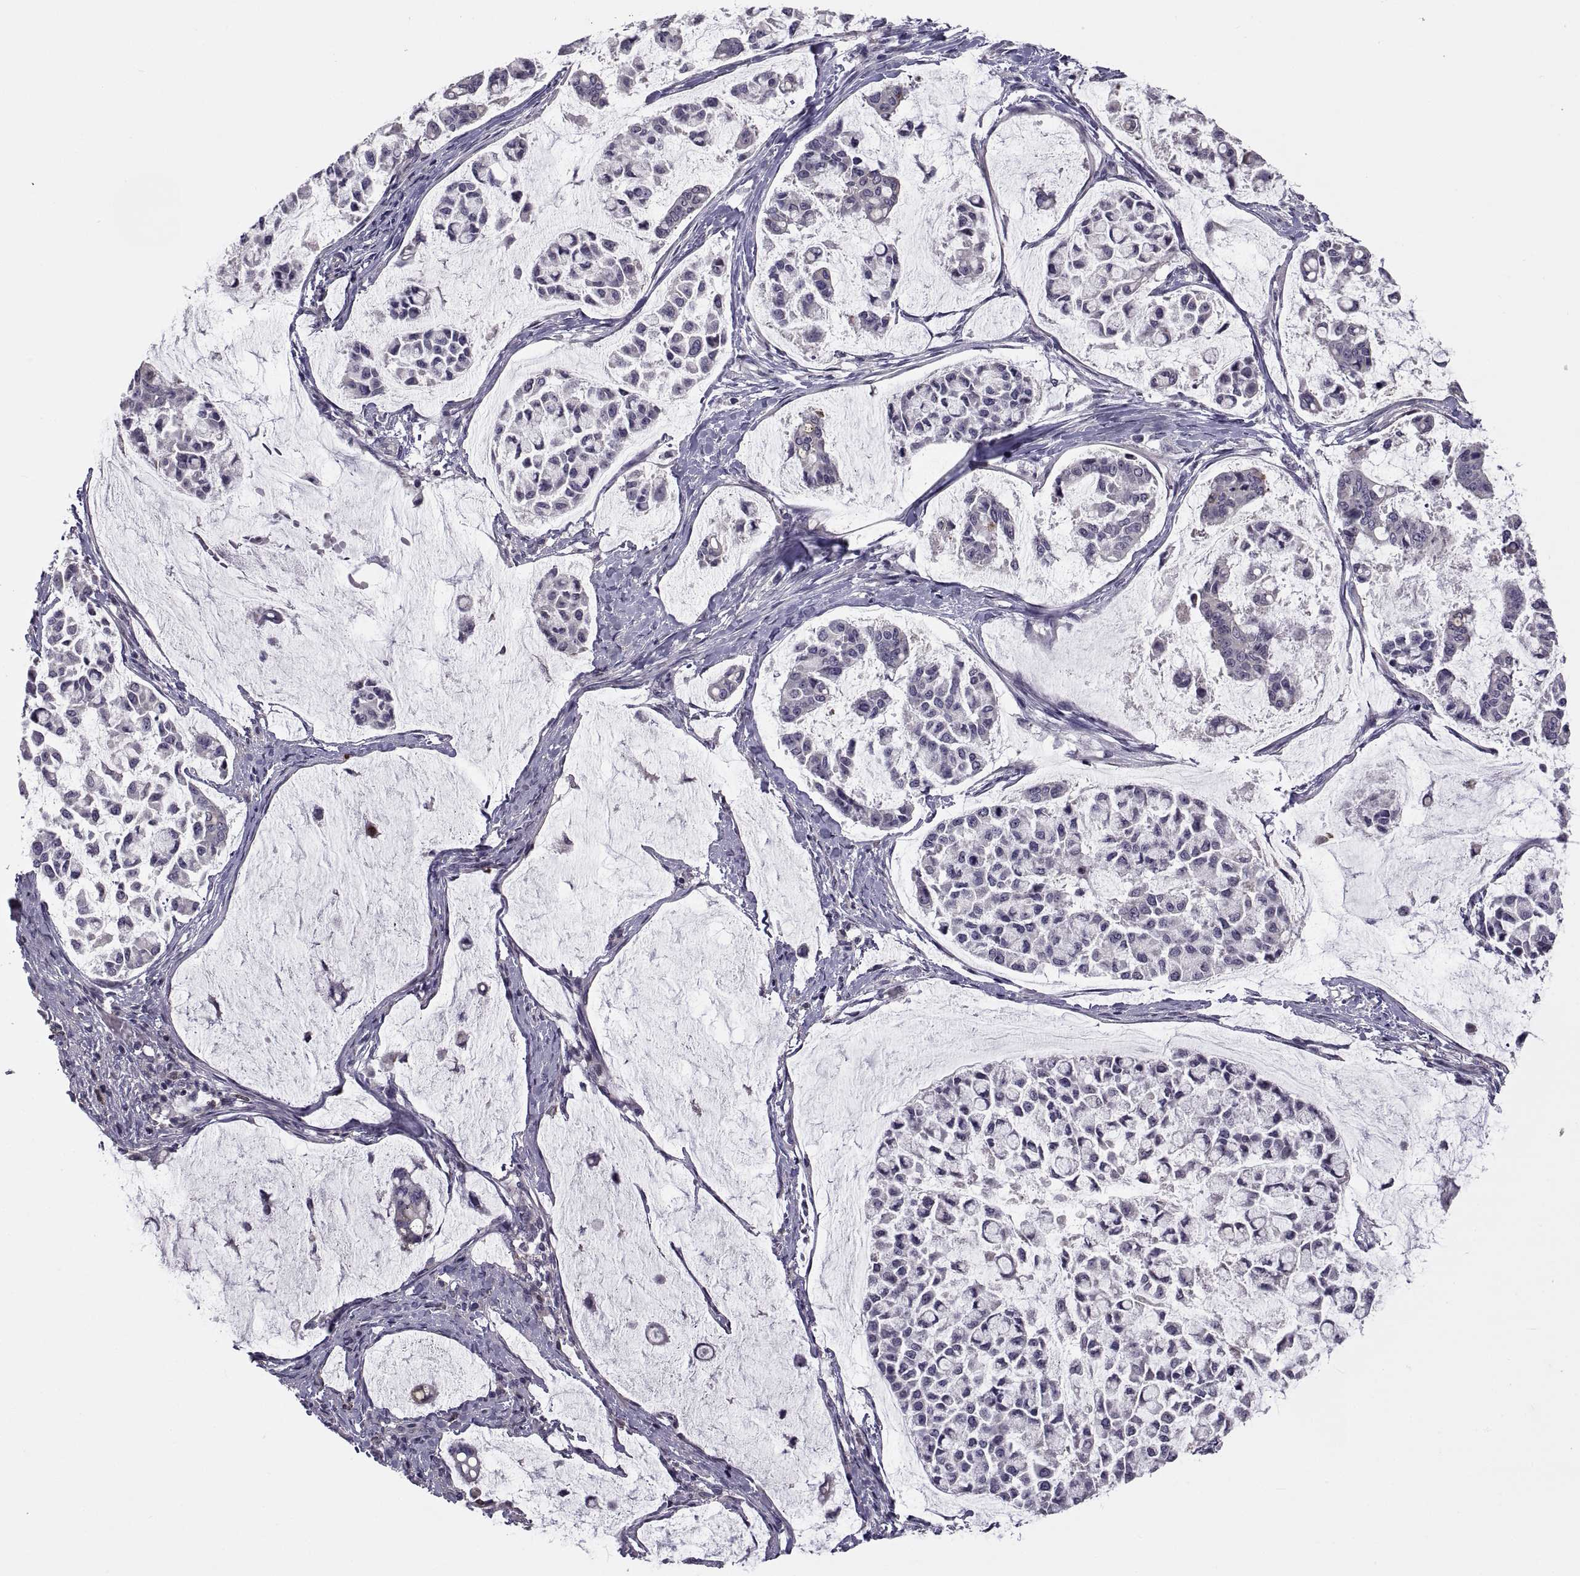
{"staining": {"intensity": "negative", "quantity": "none", "location": "none"}, "tissue": "stomach cancer", "cell_type": "Tumor cells", "image_type": "cancer", "snomed": [{"axis": "morphology", "description": "Adenocarcinoma, NOS"}, {"axis": "topography", "description": "Stomach"}], "caption": "The histopathology image demonstrates no staining of tumor cells in stomach cancer.", "gene": "NPTX2", "patient": {"sex": "male", "age": 82}}